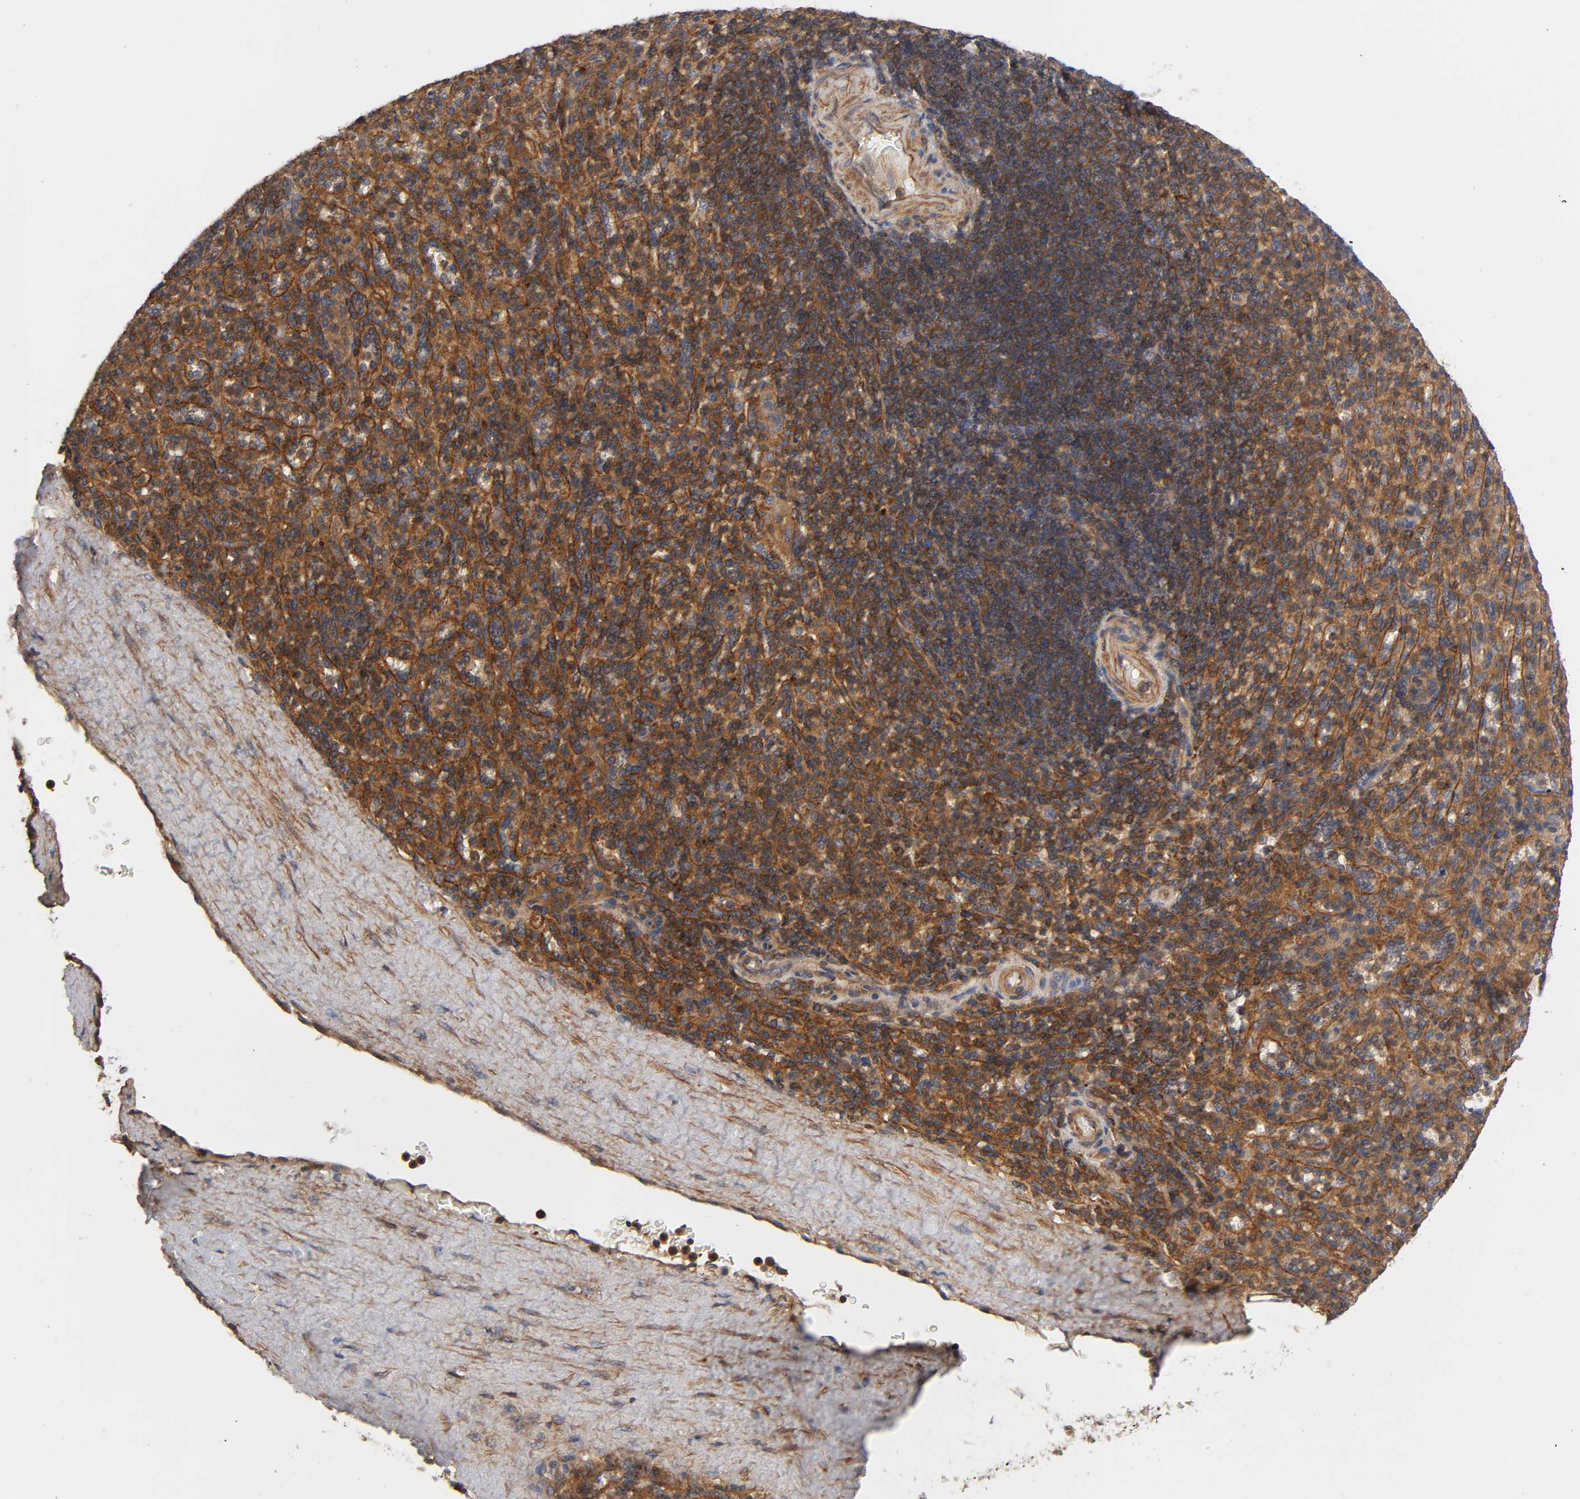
{"staining": {"intensity": "strong", "quantity": ">75%", "location": "cytoplasmic/membranous"}, "tissue": "spleen", "cell_type": "Cells in red pulp", "image_type": "normal", "snomed": [{"axis": "morphology", "description": "Normal tissue, NOS"}, {"axis": "topography", "description": "Spleen"}], "caption": "Unremarkable spleen displays strong cytoplasmic/membranous positivity in about >75% of cells in red pulp, visualized by immunohistochemistry.", "gene": "LAMTOR2", "patient": {"sex": "male", "age": 36}}